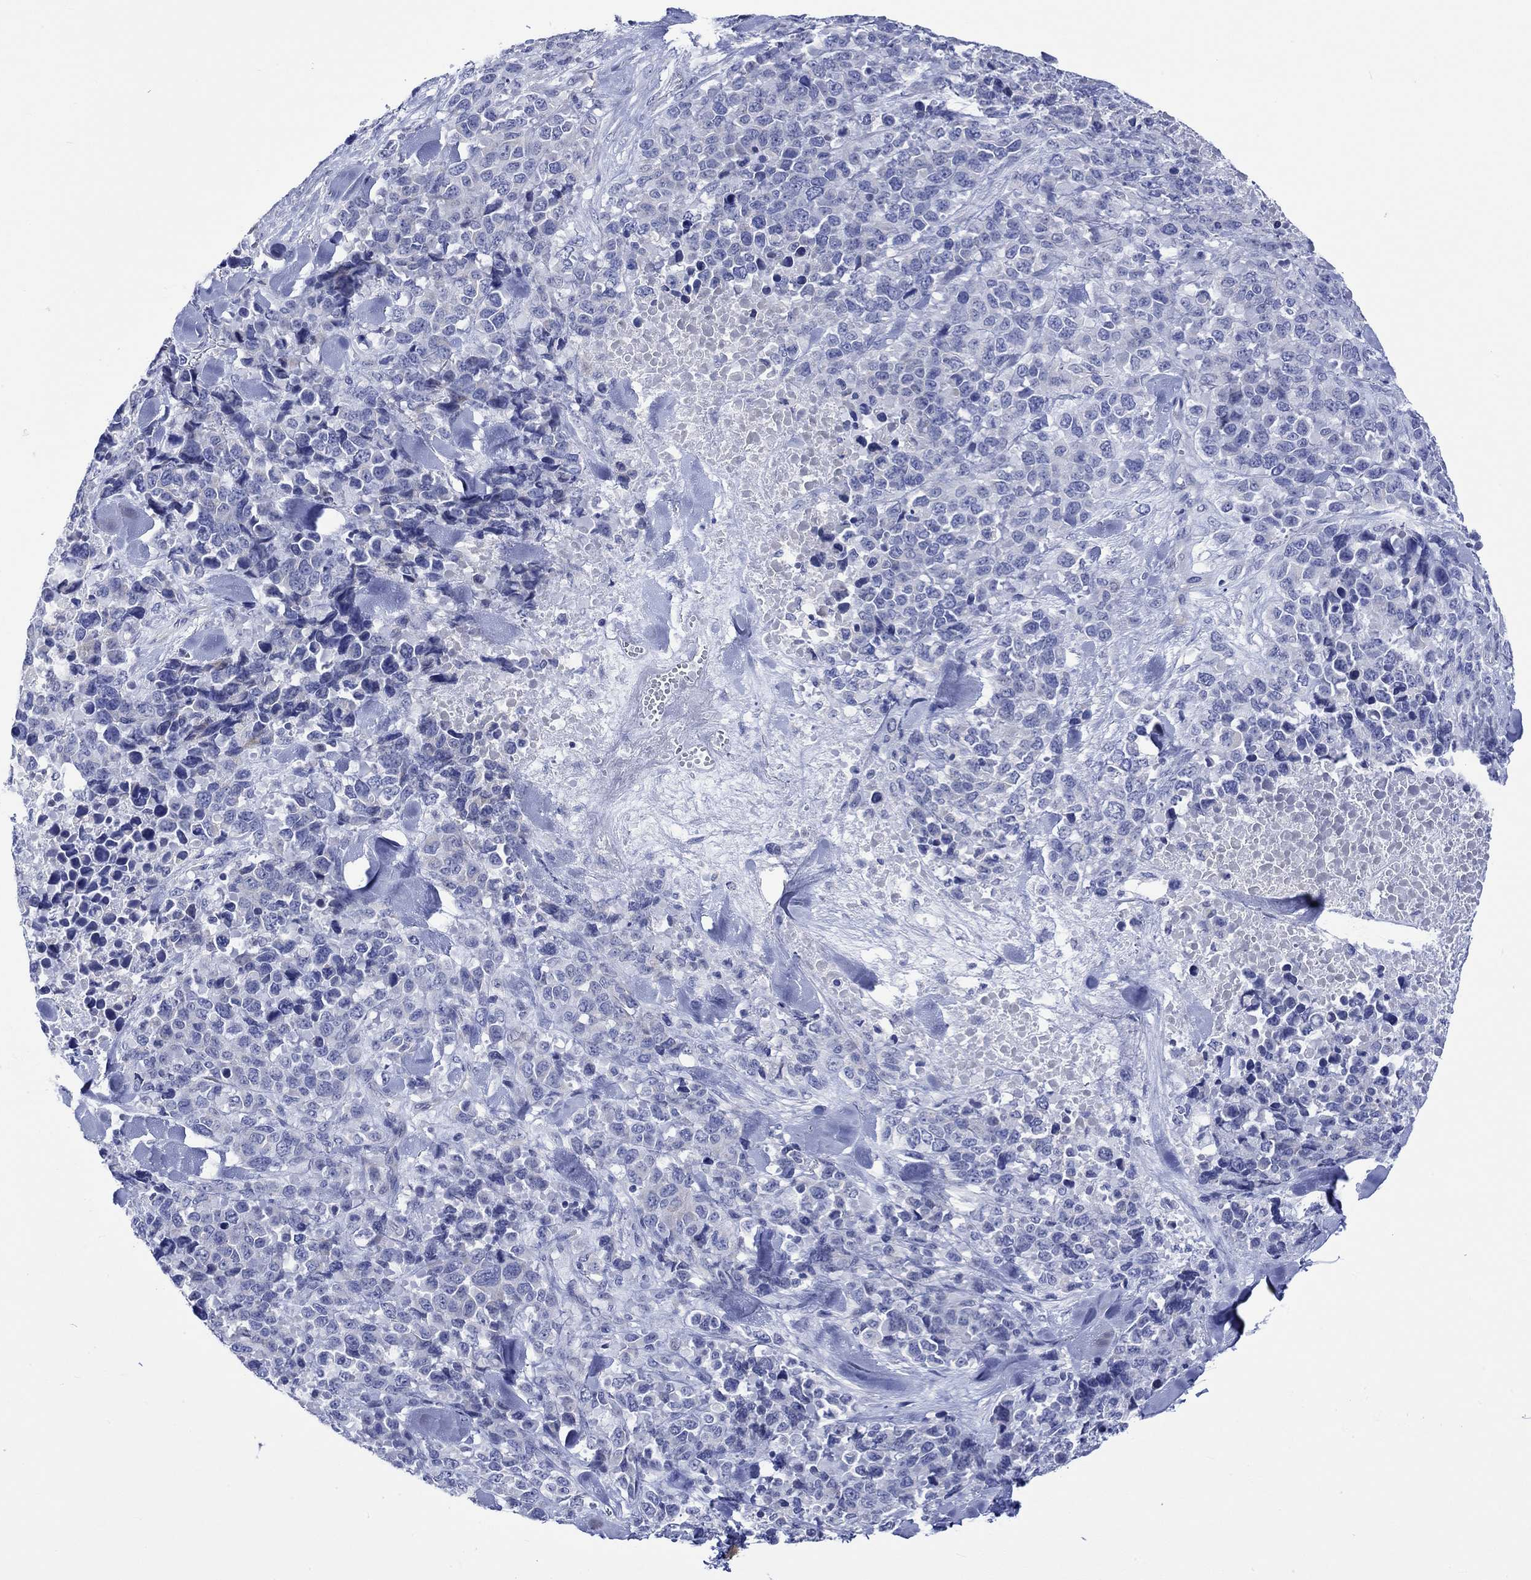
{"staining": {"intensity": "negative", "quantity": "none", "location": "none"}, "tissue": "melanoma", "cell_type": "Tumor cells", "image_type": "cancer", "snomed": [{"axis": "morphology", "description": "Malignant melanoma, Metastatic site"}, {"axis": "topography", "description": "Skin"}], "caption": "Protein analysis of melanoma displays no significant staining in tumor cells.", "gene": "HARBI1", "patient": {"sex": "male", "age": 84}}